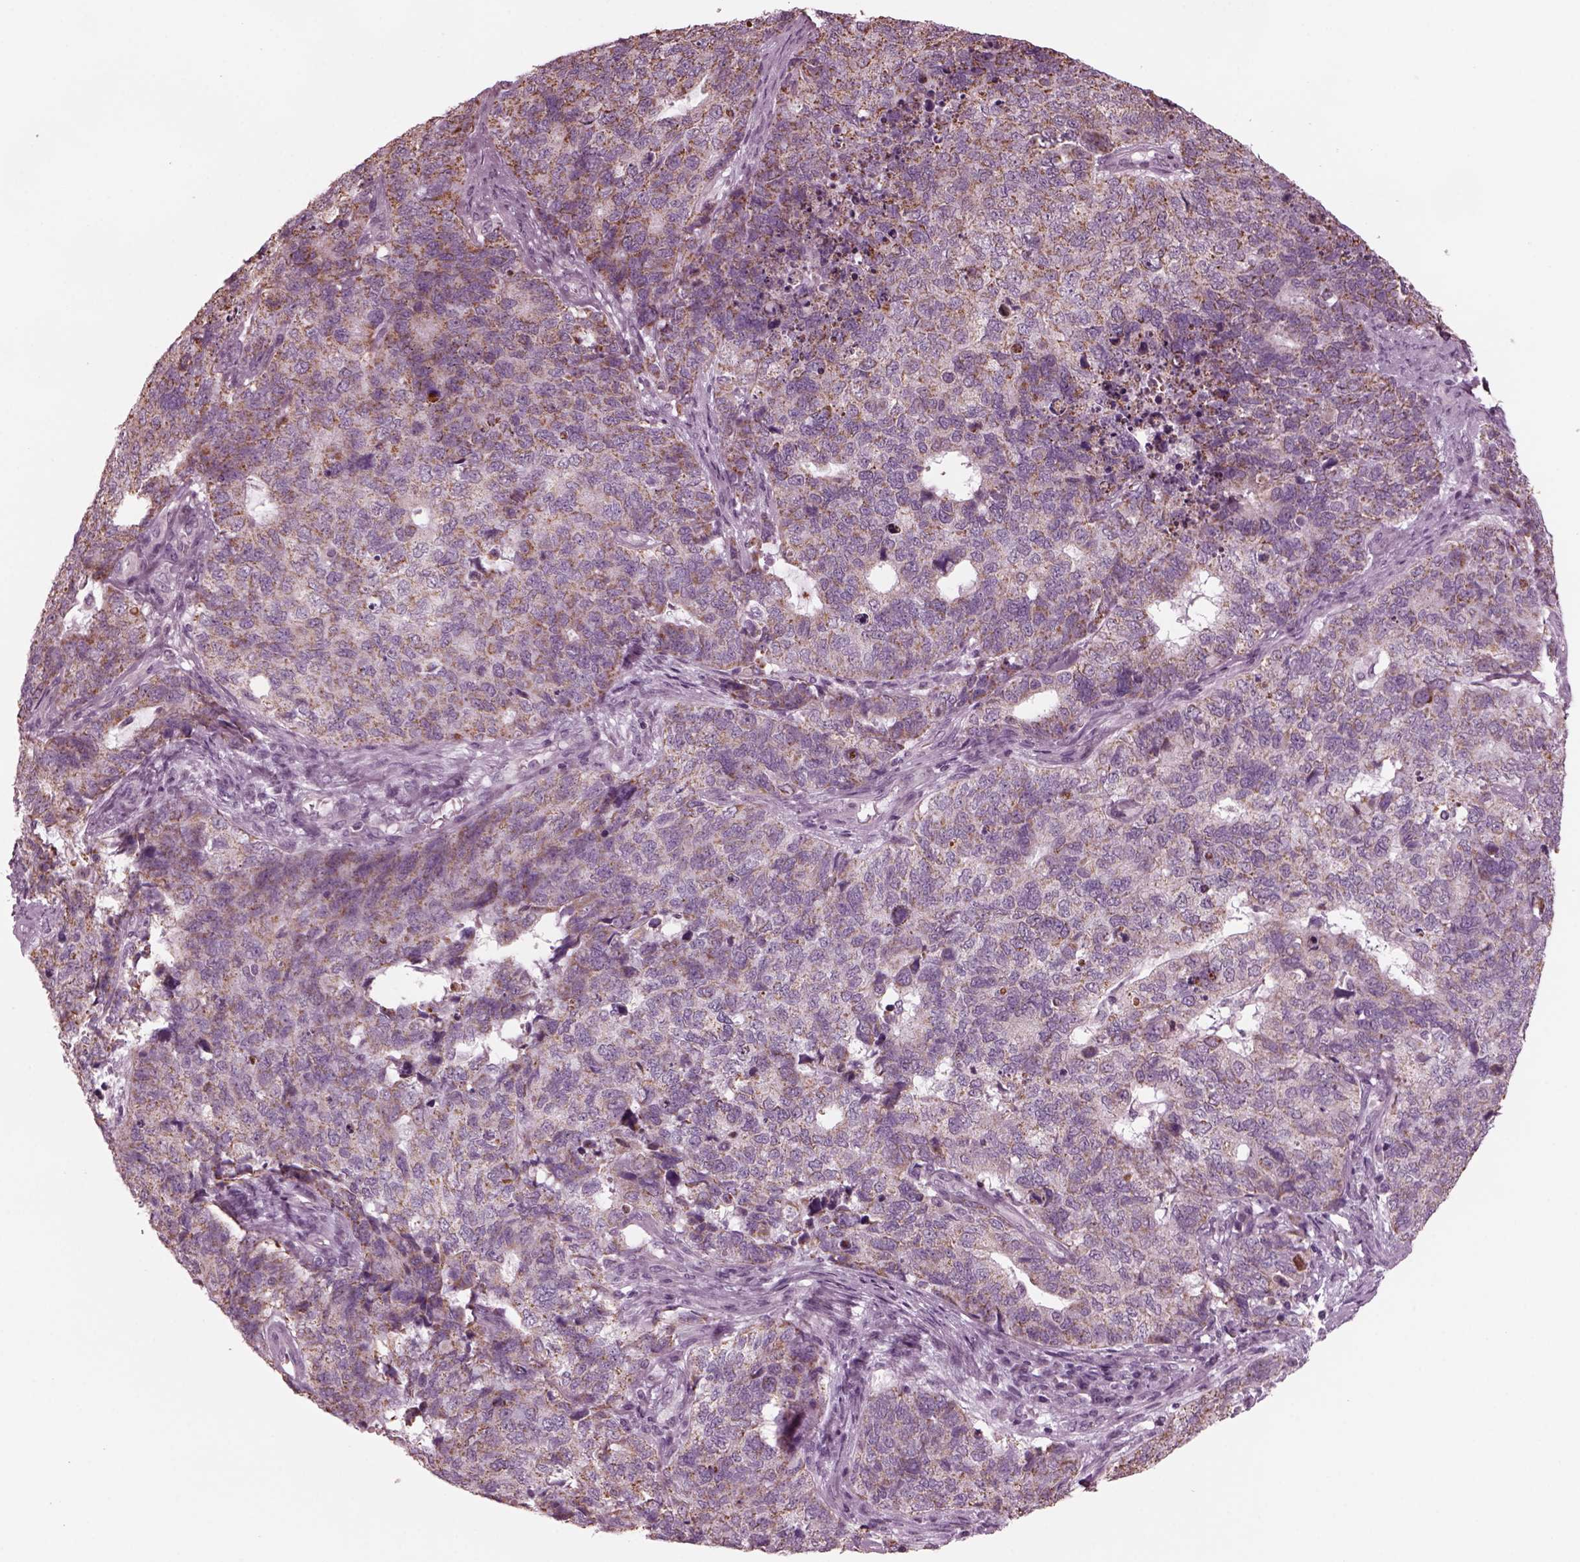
{"staining": {"intensity": "moderate", "quantity": "25%-75%", "location": "cytoplasmic/membranous"}, "tissue": "cervical cancer", "cell_type": "Tumor cells", "image_type": "cancer", "snomed": [{"axis": "morphology", "description": "Squamous cell carcinoma, NOS"}, {"axis": "topography", "description": "Cervix"}], "caption": "An IHC image of tumor tissue is shown. Protein staining in brown highlights moderate cytoplasmic/membranous positivity in cervical cancer (squamous cell carcinoma) within tumor cells.", "gene": "CELSR3", "patient": {"sex": "female", "age": 63}}